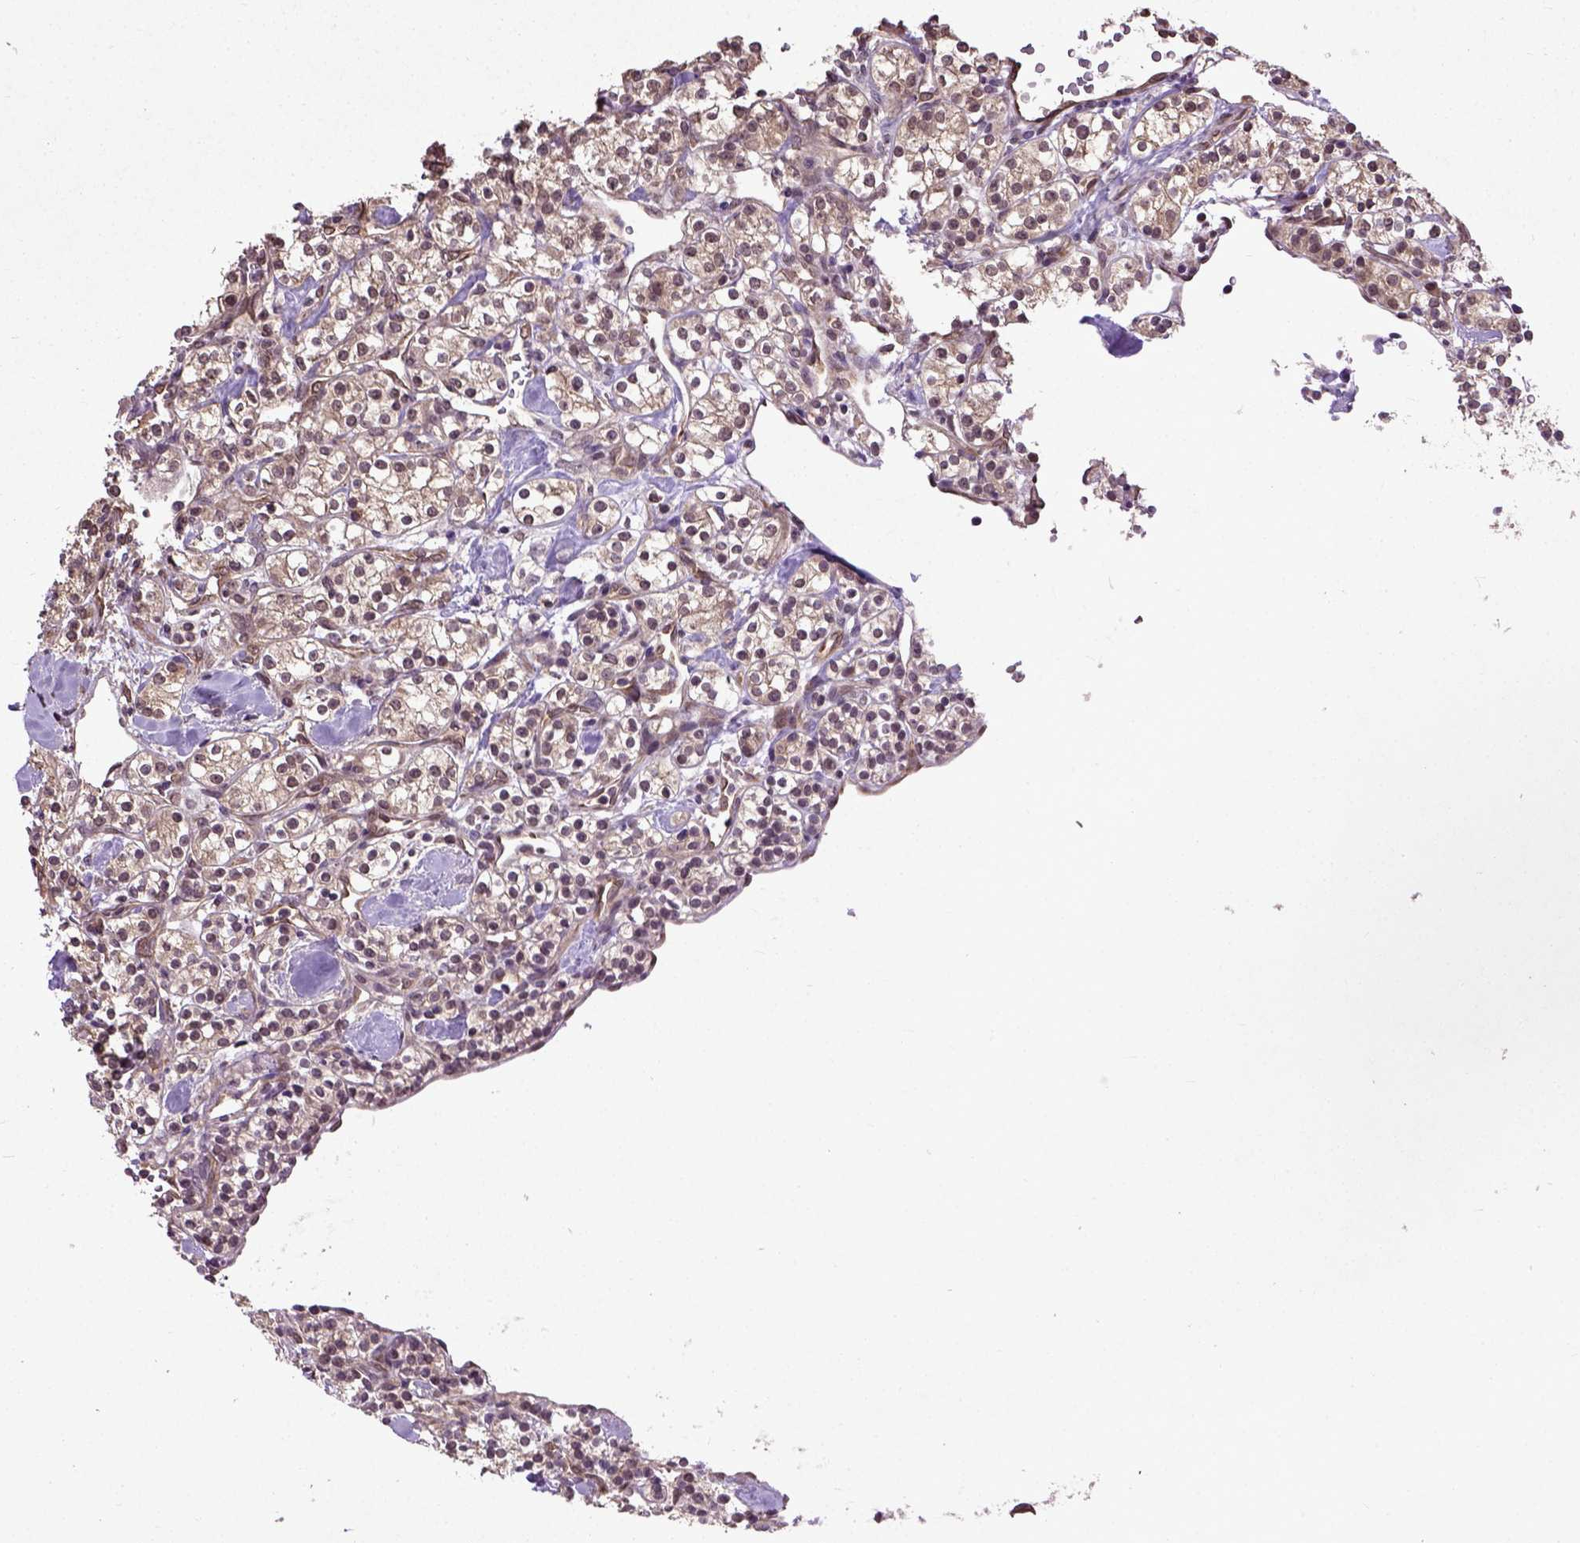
{"staining": {"intensity": "moderate", "quantity": "25%-75%", "location": "cytoplasmic/membranous,nuclear"}, "tissue": "renal cancer", "cell_type": "Tumor cells", "image_type": "cancer", "snomed": [{"axis": "morphology", "description": "Adenocarcinoma, NOS"}, {"axis": "topography", "description": "Kidney"}], "caption": "This photomicrograph reveals IHC staining of renal cancer, with medium moderate cytoplasmic/membranous and nuclear positivity in approximately 25%-75% of tumor cells.", "gene": "UBA3", "patient": {"sex": "male", "age": 77}}